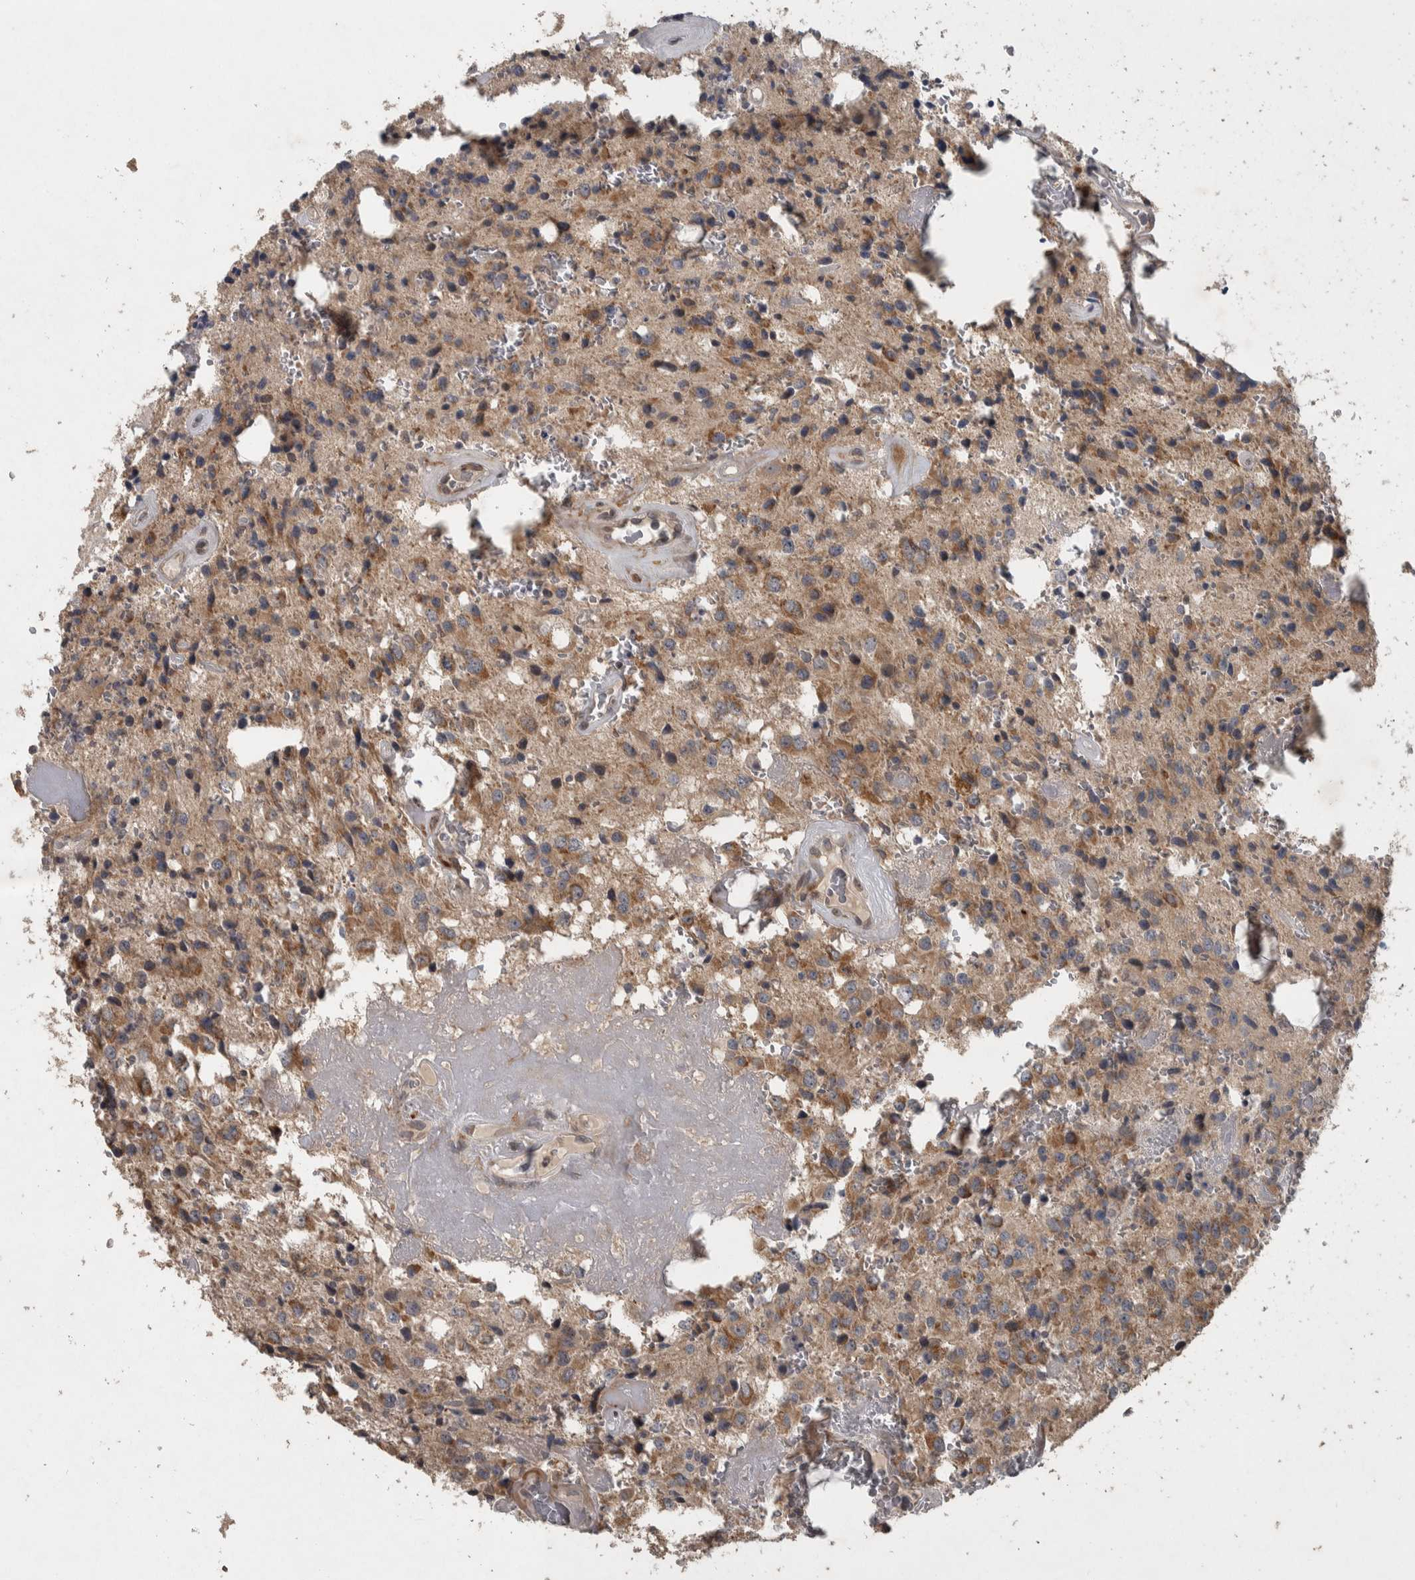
{"staining": {"intensity": "moderate", "quantity": ">75%", "location": "cytoplasmic/membranous"}, "tissue": "glioma", "cell_type": "Tumor cells", "image_type": "cancer", "snomed": [{"axis": "morphology", "description": "Glioma, malignant, Low grade"}, {"axis": "topography", "description": "Brain"}], "caption": "This photomicrograph shows malignant glioma (low-grade) stained with immunohistochemistry (IHC) to label a protein in brown. The cytoplasmic/membranous of tumor cells show moderate positivity for the protein. Nuclei are counter-stained blue.", "gene": "ERAL1", "patient": {"sex": "male", "age": 58}}